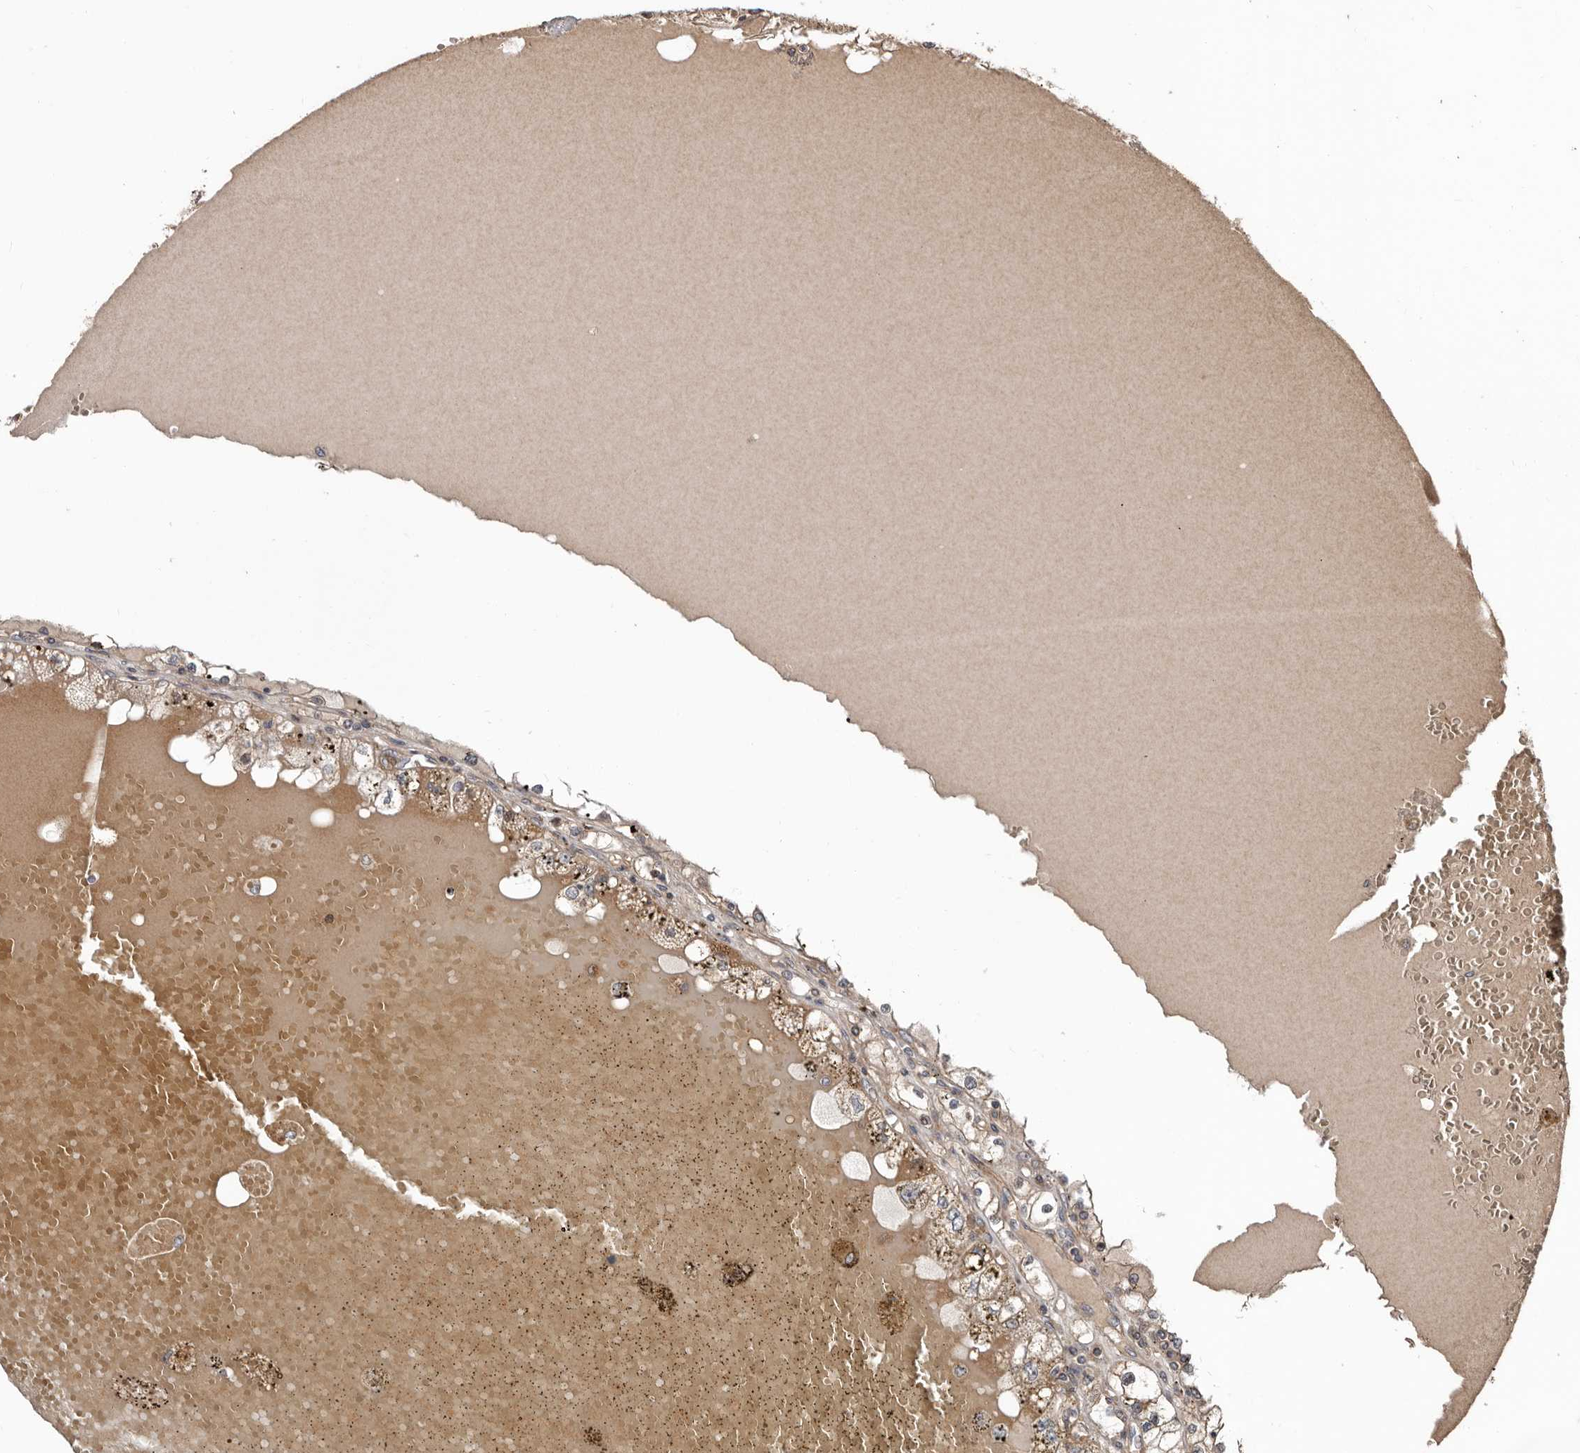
{"staining": {"intensity": "weak", "quantity": "25%-75%", "location": "cytoplasmic/membranous"}, "tissue": "renal cancer", "cell_type": "Tumor cells", "image_type": "cancer", "snomed": [{"axis": "morphology", "description": "Adenocarcinoma, NOS"}, {"axis": "topography", "description": "Kidney"}], "caption": "IHC of renal cancer (adenocarcinoma) shows low levels of weak cytoplasmic/membranous expression in about 25%-75% of tumor cells. (DAB IHC with brightfield microscopy, high magnification).", "gene": "ARHGEF5", "patient": {"sex": "male", "age": 56}}